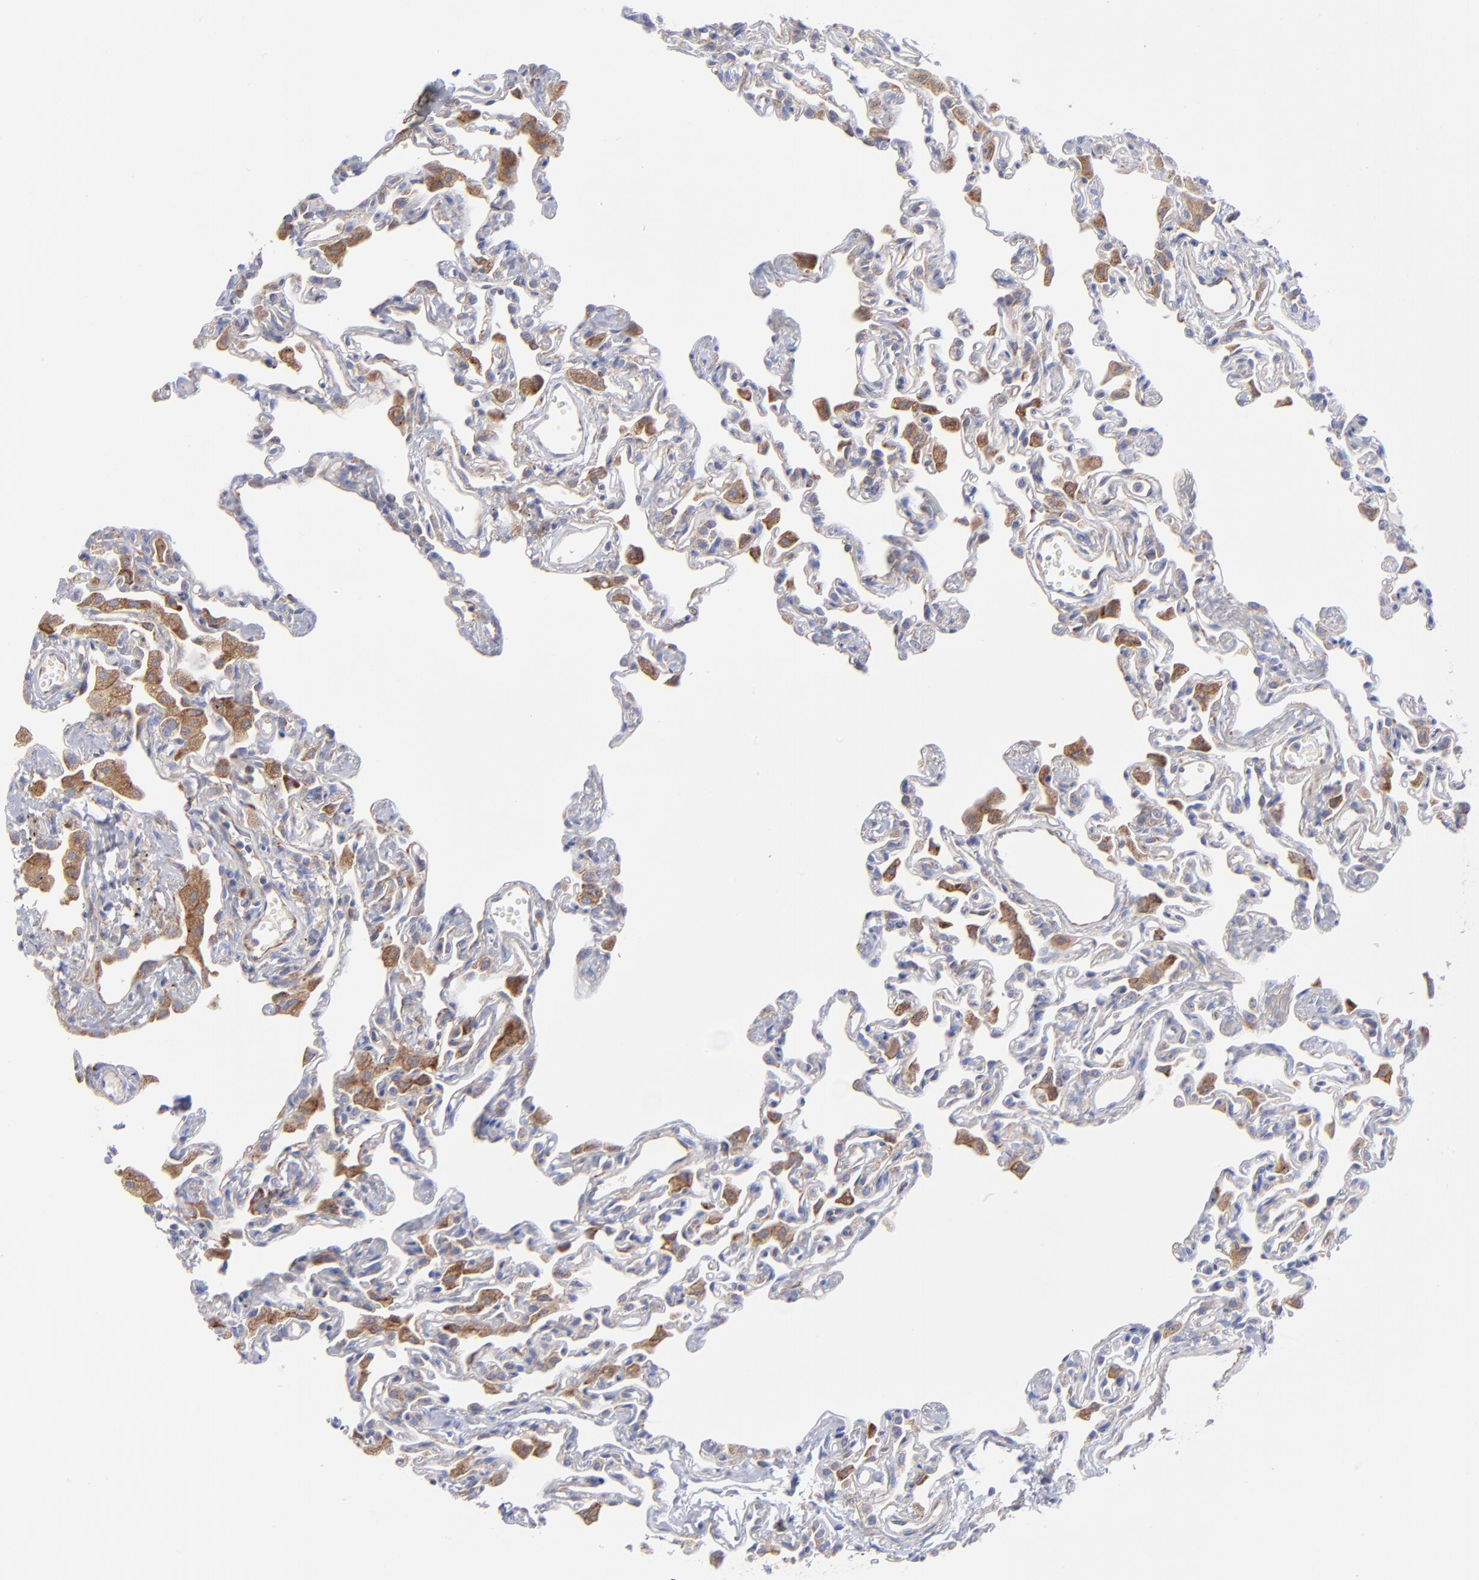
{"staining": {"intensity": "moderate", "quantity": "<25%", "location": "cytoplasmic/membranous"}, "tissue": "lung", "cell_type": "Alveolar cells", "image_type": "normal", "snomed": [{"axis": "morphology", "description": "Normal tissue, NOS"}, {"axis": "topography", "description": "Lung"}], "caption": "This histopathology image displays immunohistochemistry (IHC) staining of unremarkable lung, with low moderate cytoplasmic/membranous expression in about <25% of alveolar cells.", "gene": "EIF2AK2", "patient": {"sex": "female", "age": 49}}